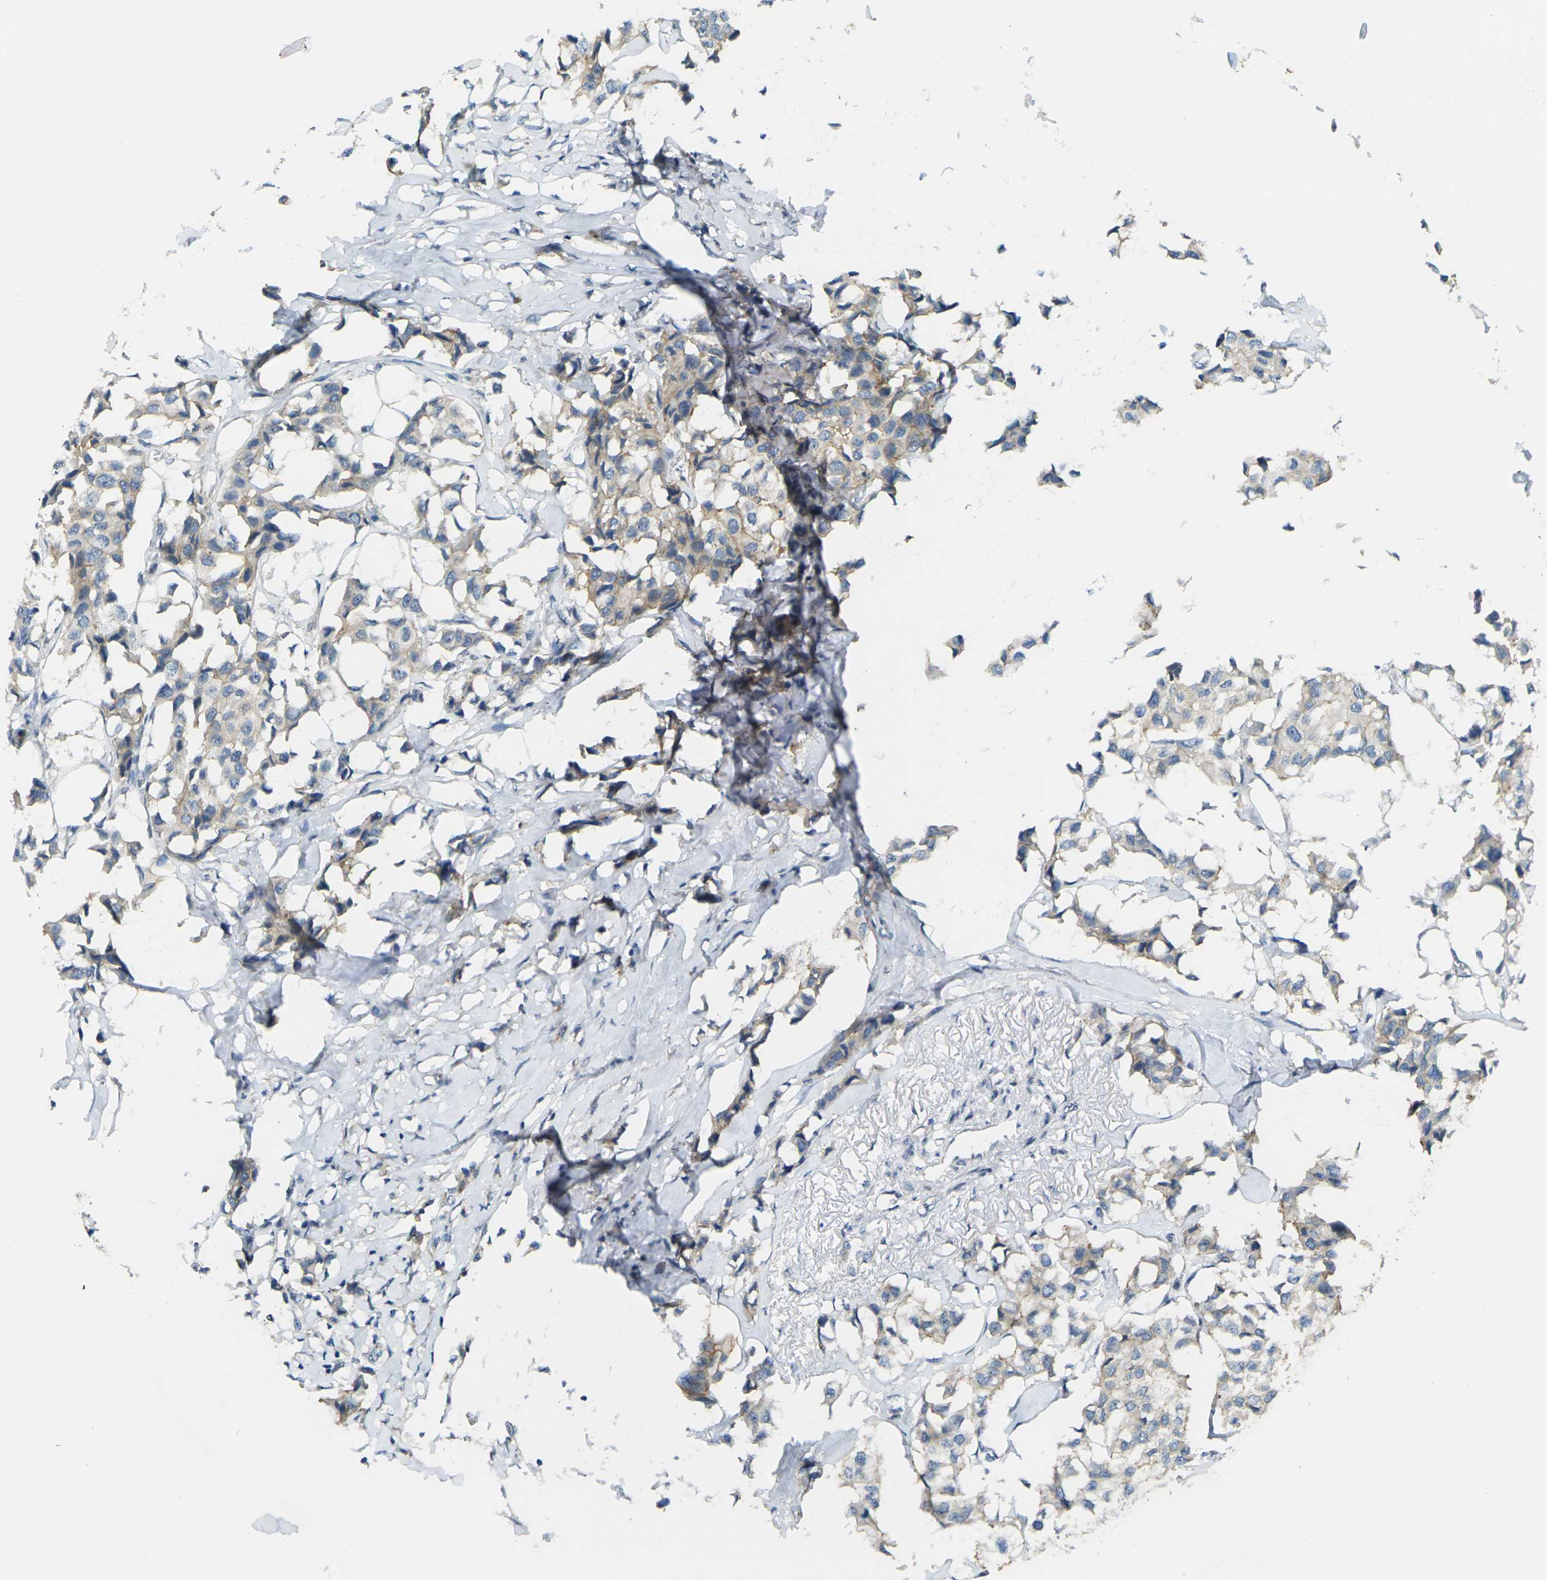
{"staining": {"intensity": "weak", "quantity": "<25%", "location": "cytoplasmic/membranous"}, "tissue": "breast cancer", "cell_type": "Tumor cells", "image_type": "cancer", "snomed": [{"axis": "morphology", "description": "Duct carcinoma"}, {"axis": "topography", "description": "Breast"}], "caption": "Immunohistochemical staining of human breast invasive ductal carcinoma shows no significant staining in tumor cells.", "gene": "RHBDD1", "patient": {"sex": "female", "age": 80}}